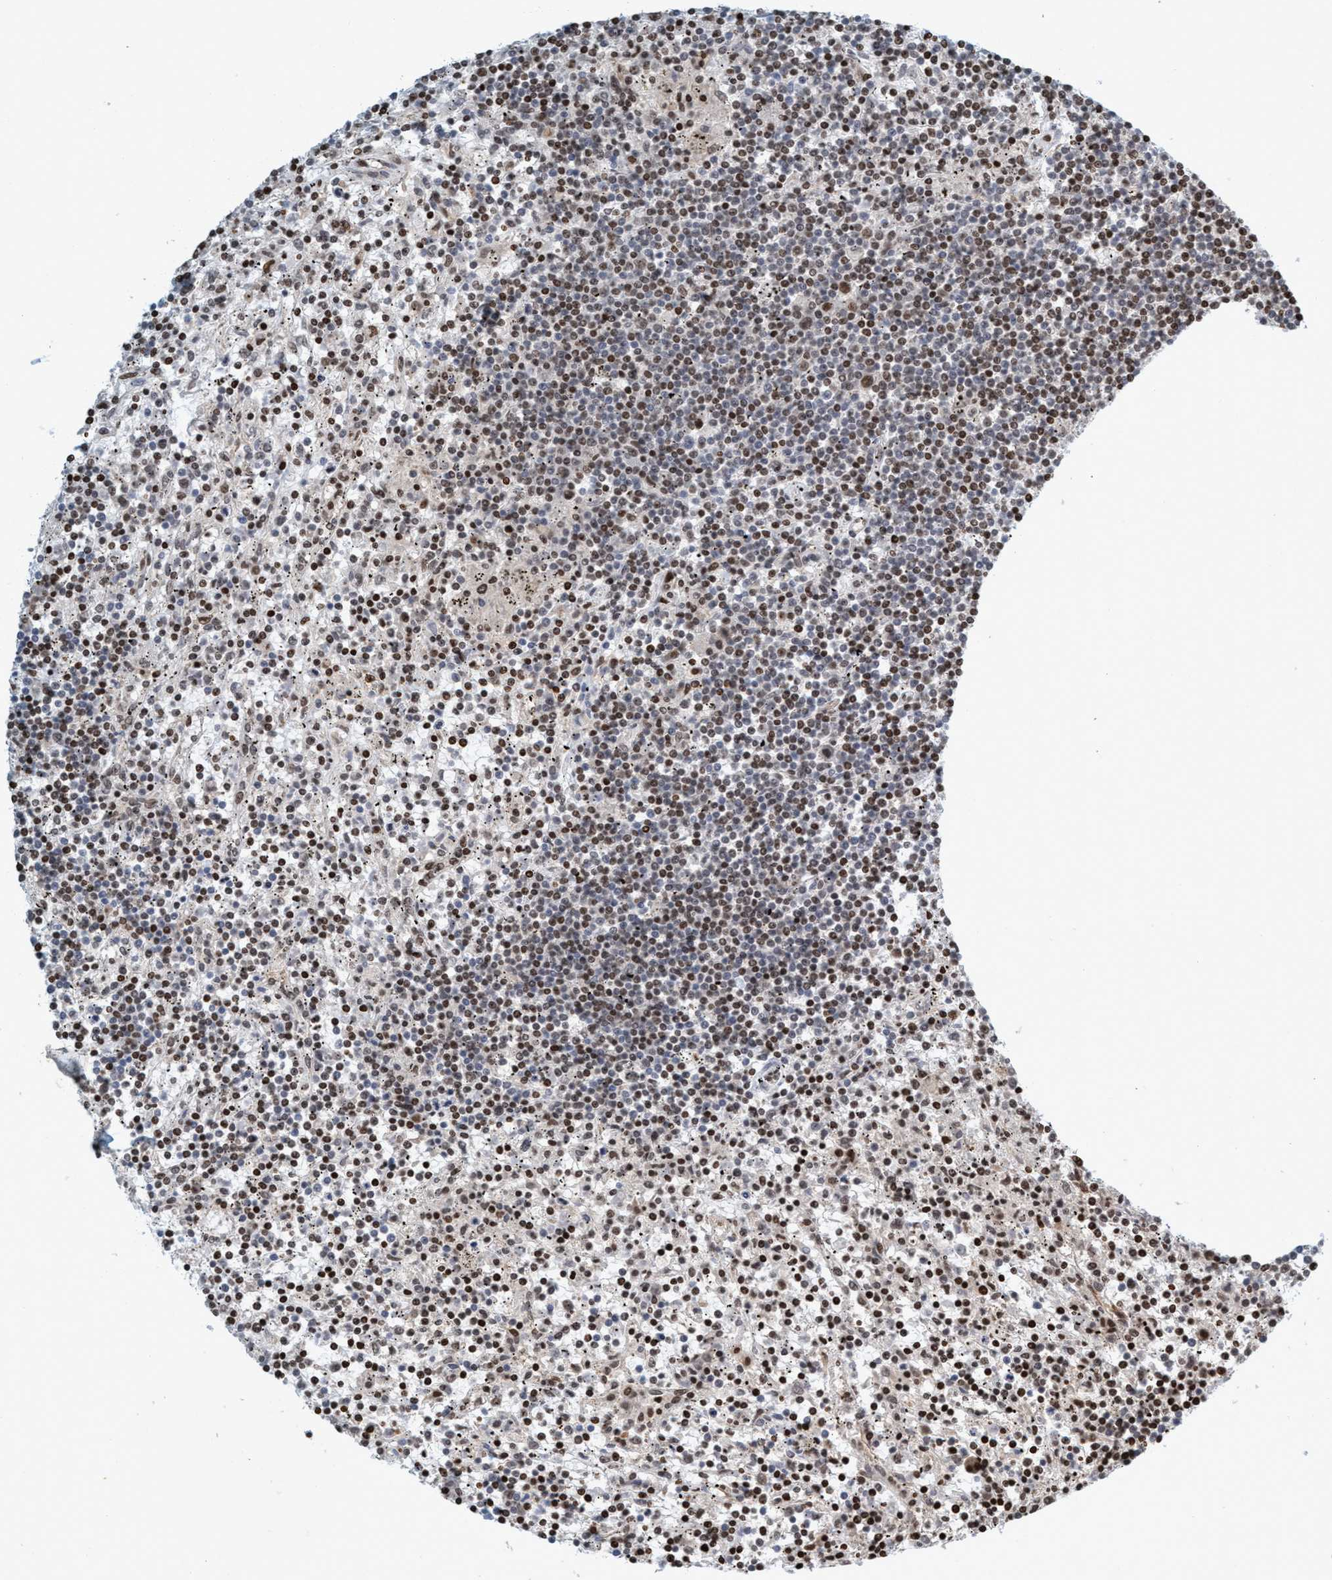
{"staining": {"intensity": "moderate", "quantity": ">75%", "location": "nuclear"}, "tissue": "lymphoma", "cell_type": "Tumor cells", "image_type": "cancer", "snomed": [{"axis": "morphology", "description": "Malignant lymphoma, non-Hodgkin's type, Low grade"}, {"axis": "topography", "description": "Spleen"}], "caption": "This micrograph shows lymphoma stained with immunohistochemistry (IHC) to label a protein in brown. The nuclear of tumor cells show moderate positivity for the protein. Nuclei are counter-stained blue.", "gene": "SMCR8", "patient": {"sex": "male", "age": 76}}